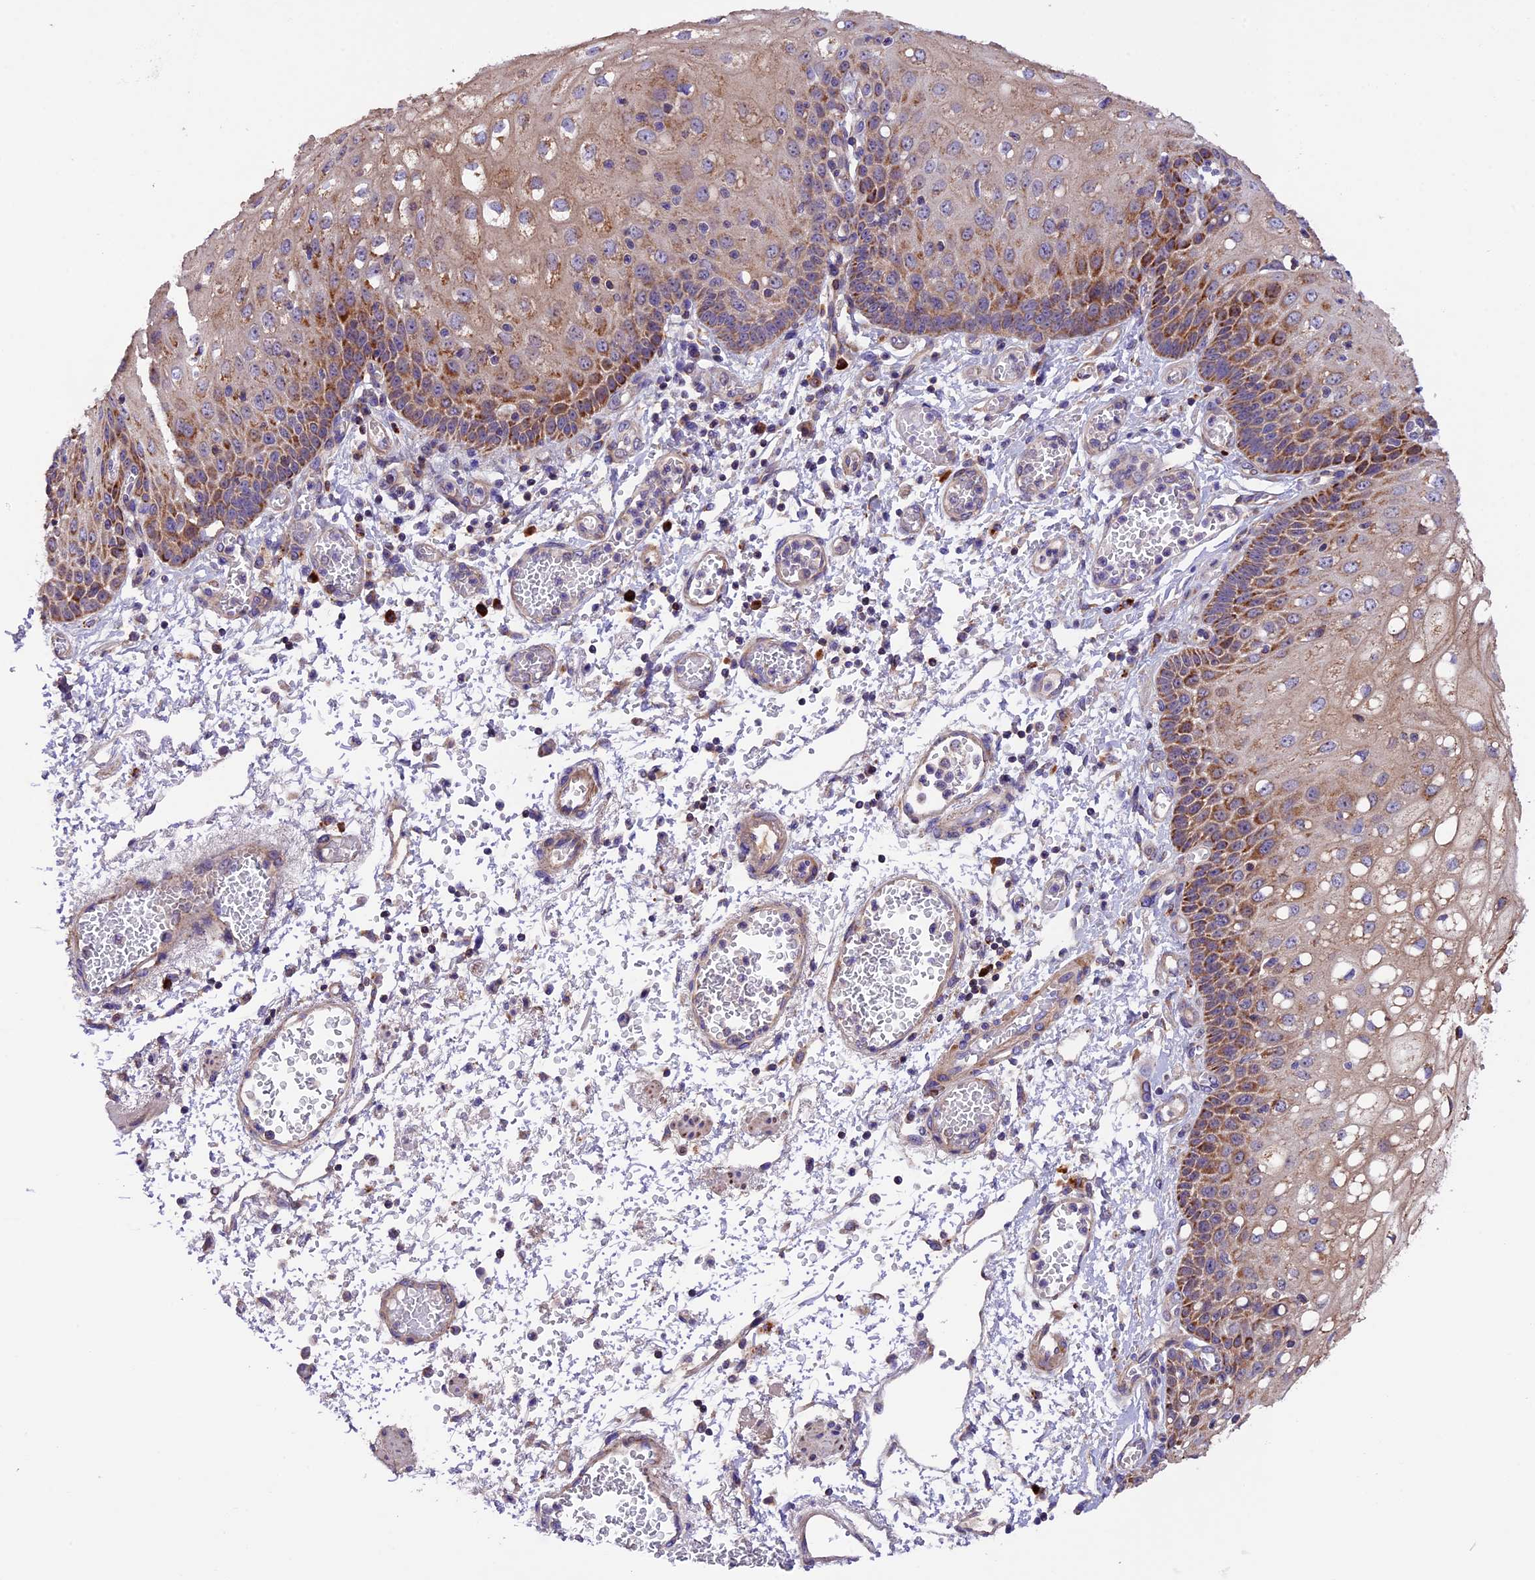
{"staining": {"intensity": "moderate", "quantity": ">75%", "location": "cytoplasmic/membranous"}, "tissue": "esophagus", "cell_type": "Squamous epithelial cells", "image_type": "normal", "snomed": [{"axis": "morphology", "description": "Normal tissue, NOS"}, {"axis": "topography", "description": "Esophagus"}], "caption": "Immunohistochemical staining of normal human esophagus shows medium levels of moderate cytoplasmic/membranous staining in about >75% of squamous epithelial cells.", "gene": "METTL22", "patient": {"sex": "male", "age": 81}}